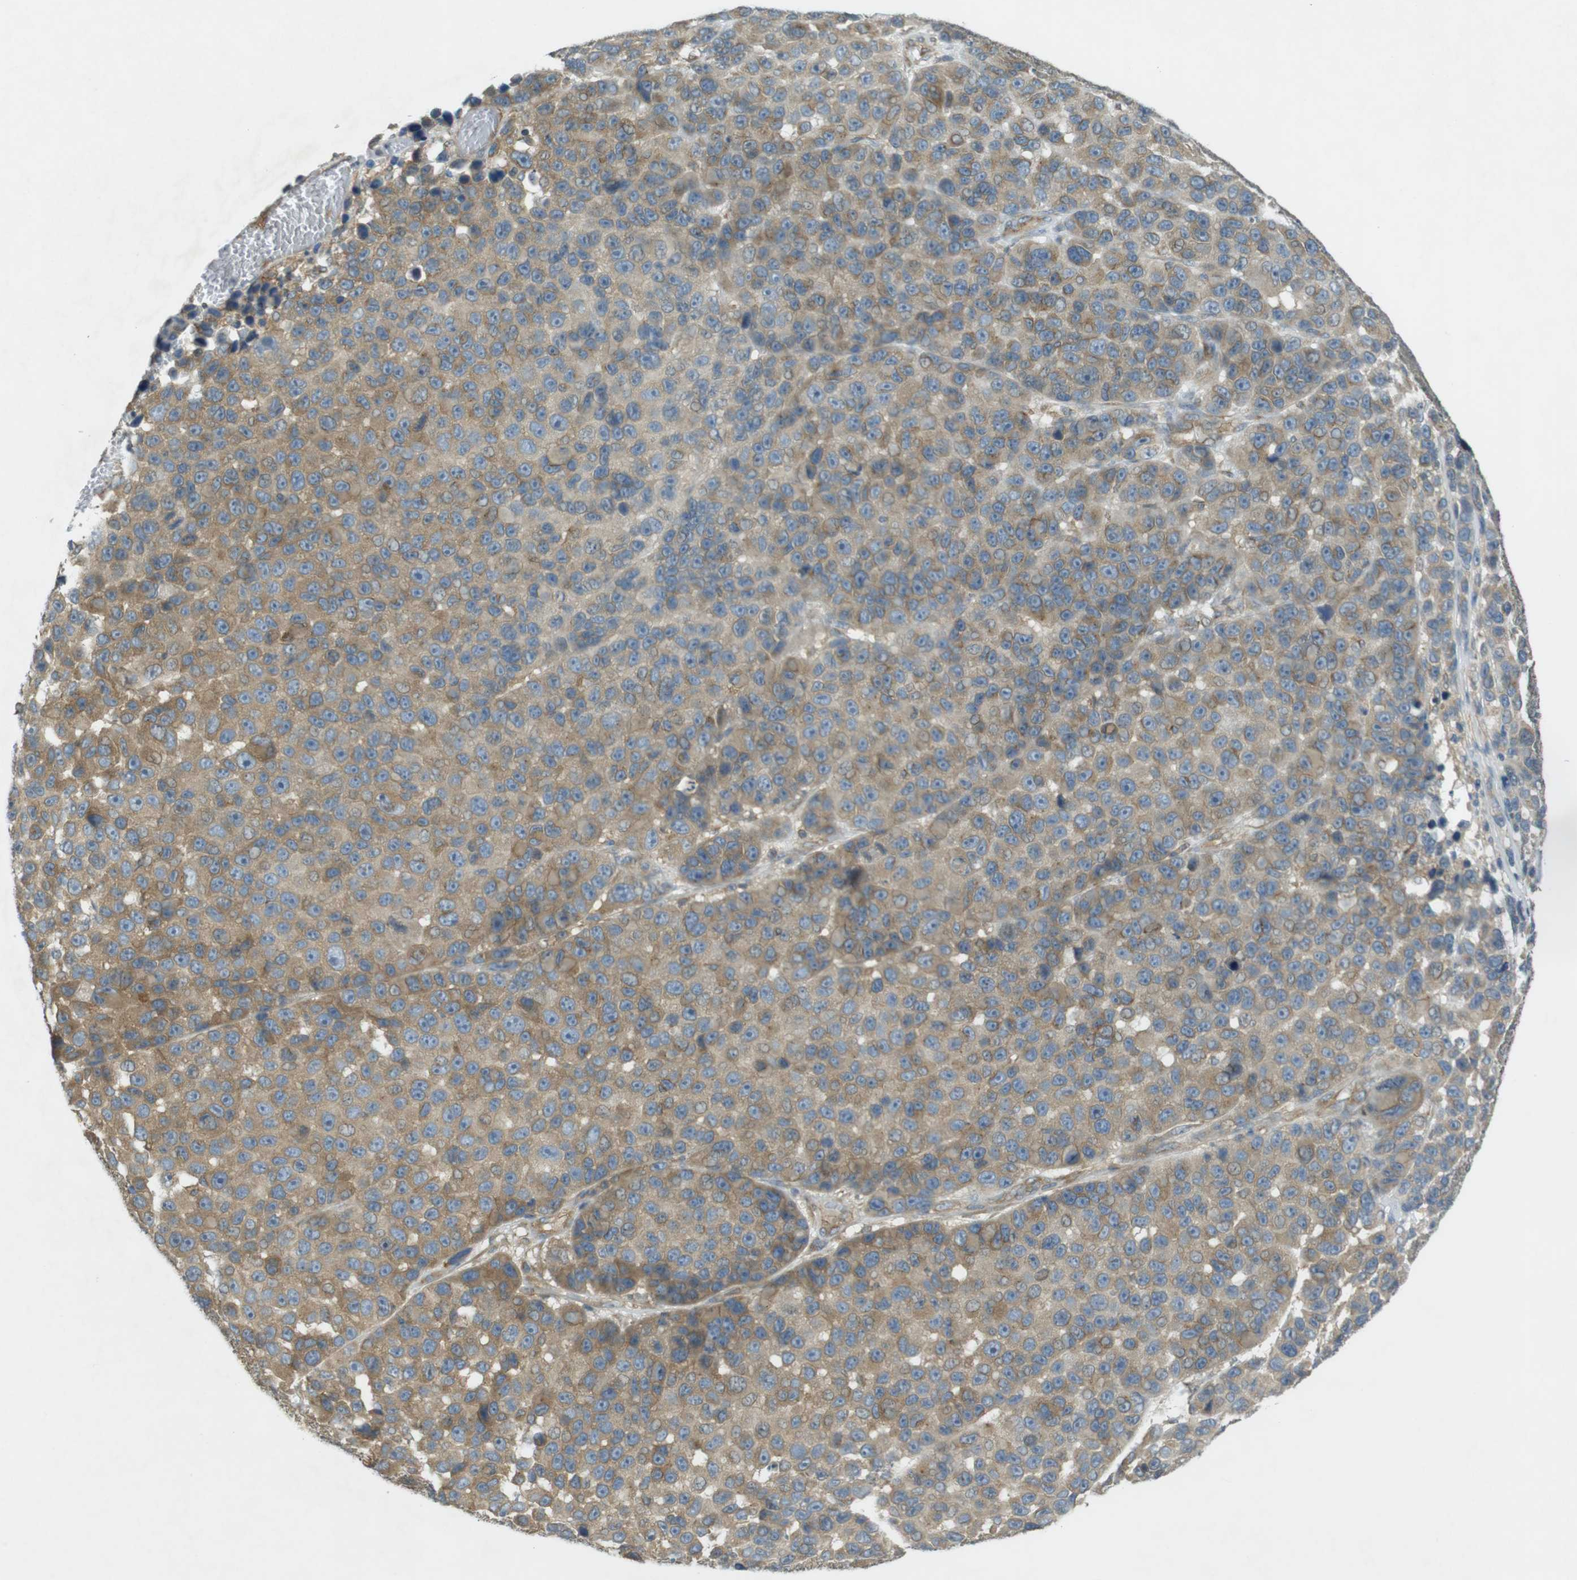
{"staining": {"intensity": "moderate", "quantity": ">75%", "location": "cytoplasmic/membranous"}, "tissue": "melanoma", "cell_type": "Tumor cells", "image_type": "cancer", "snomed": [{"axis": "morphology", "description": "Malignant melanoma, NOS"}, {"axis": "topography", "description": "Skin"}], "caption": "Human melanoma stained for a protein (brown) displays moderate cytoplasmic/membranous positive expression in approximately >75% of tumor cells.", "gene": "KIF5B", "patient": {"sex": "male", "age": 53}}